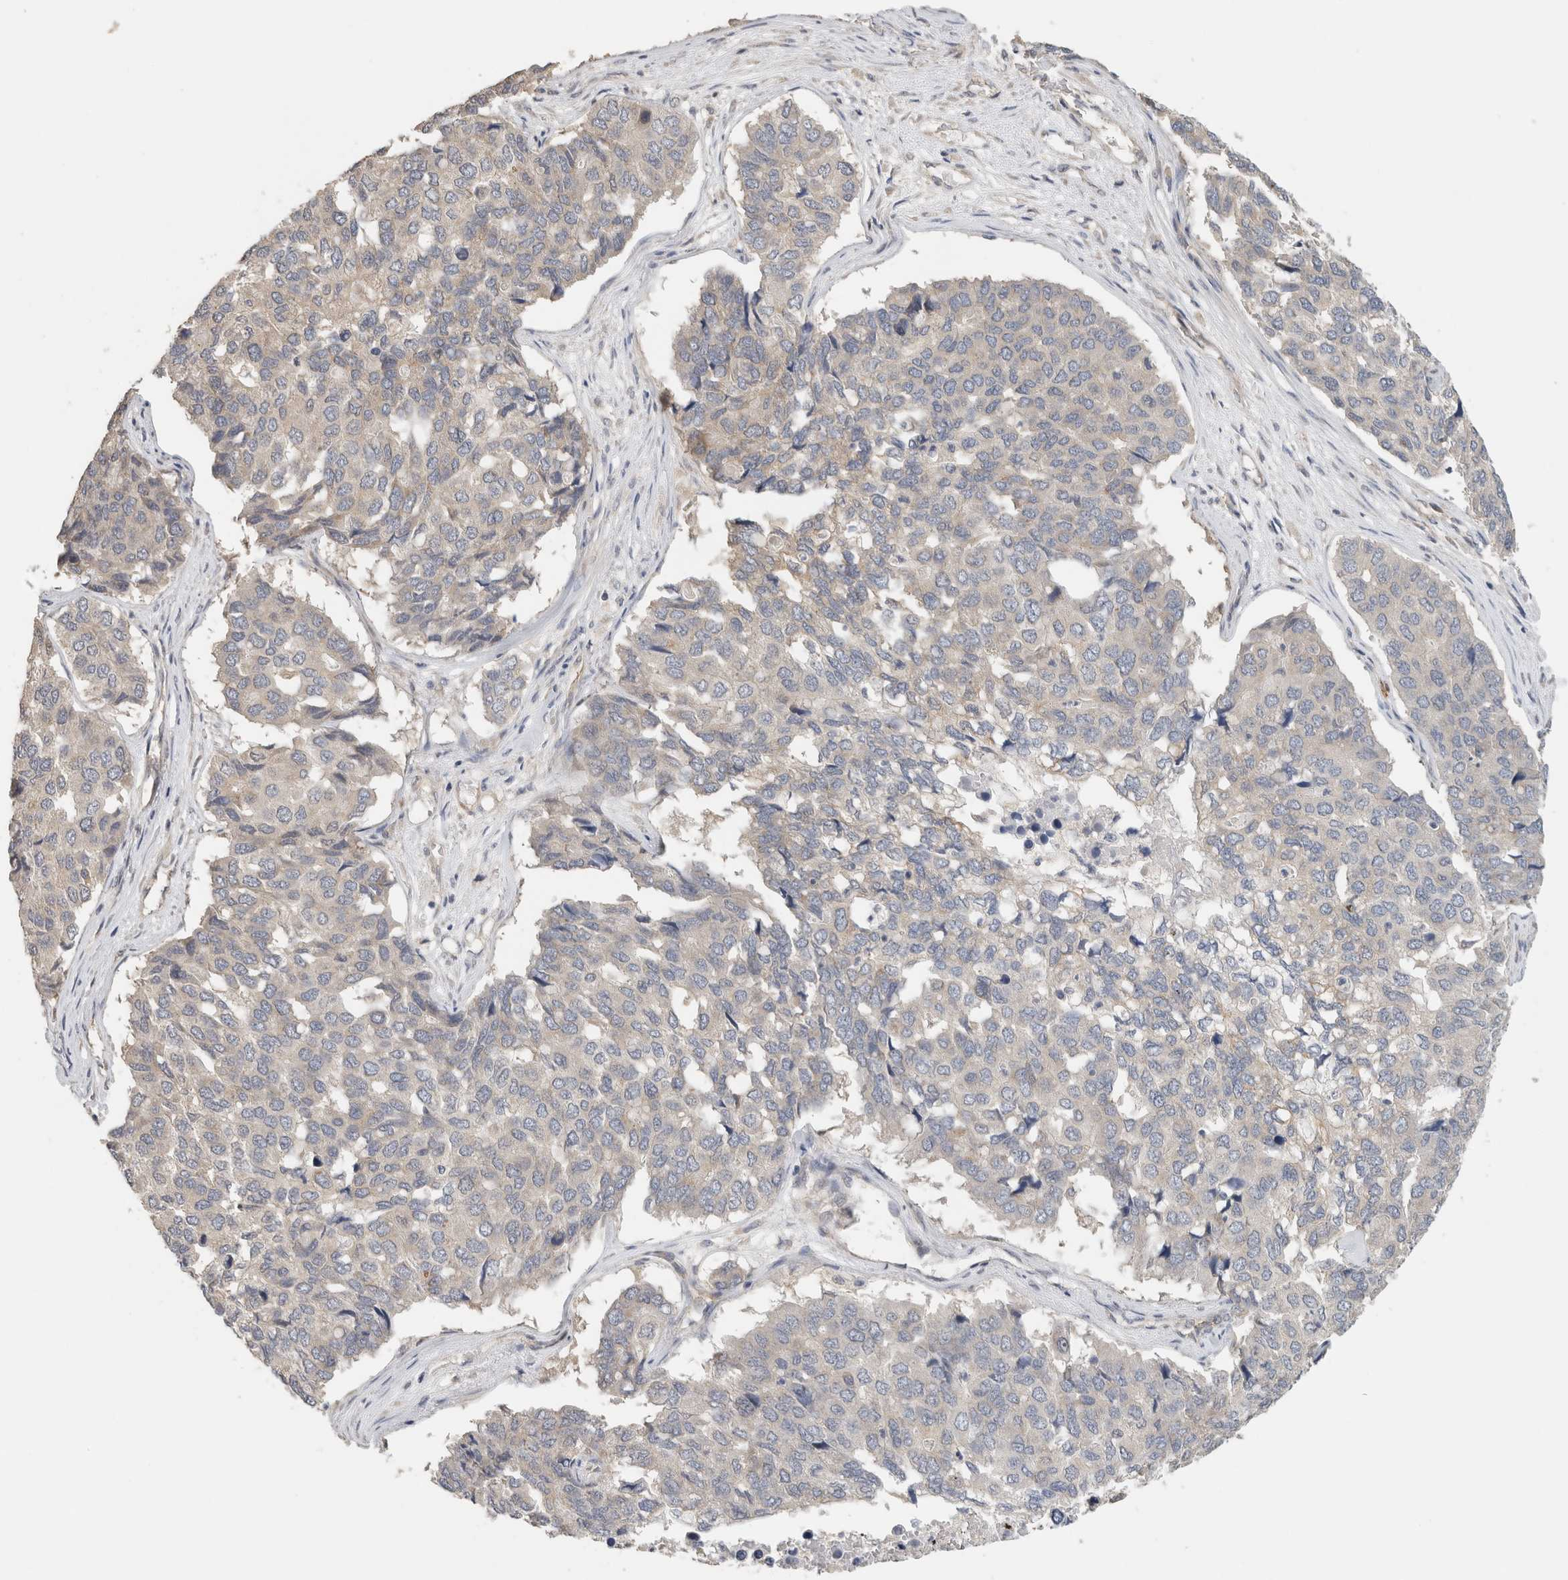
{"staining": {"intensity": "negative", "quantity": "none", "location": "none"}, "tissue": "pancreatic cancer", "cell_type": "Tumor cells", "image_type": "cancer", "snomed": [{"axis": "morphology", "description": "Adenocarcinoma, NOS"}, {"axis": "topography", "description": "Pancreas"}], "caption": "This is an immunohistochemistry (IHC) image of human pancreatic cancer. There is no staining in tumor cells.", "gene": "PUM1", "patient": {"sex": "male", "age": 50}}